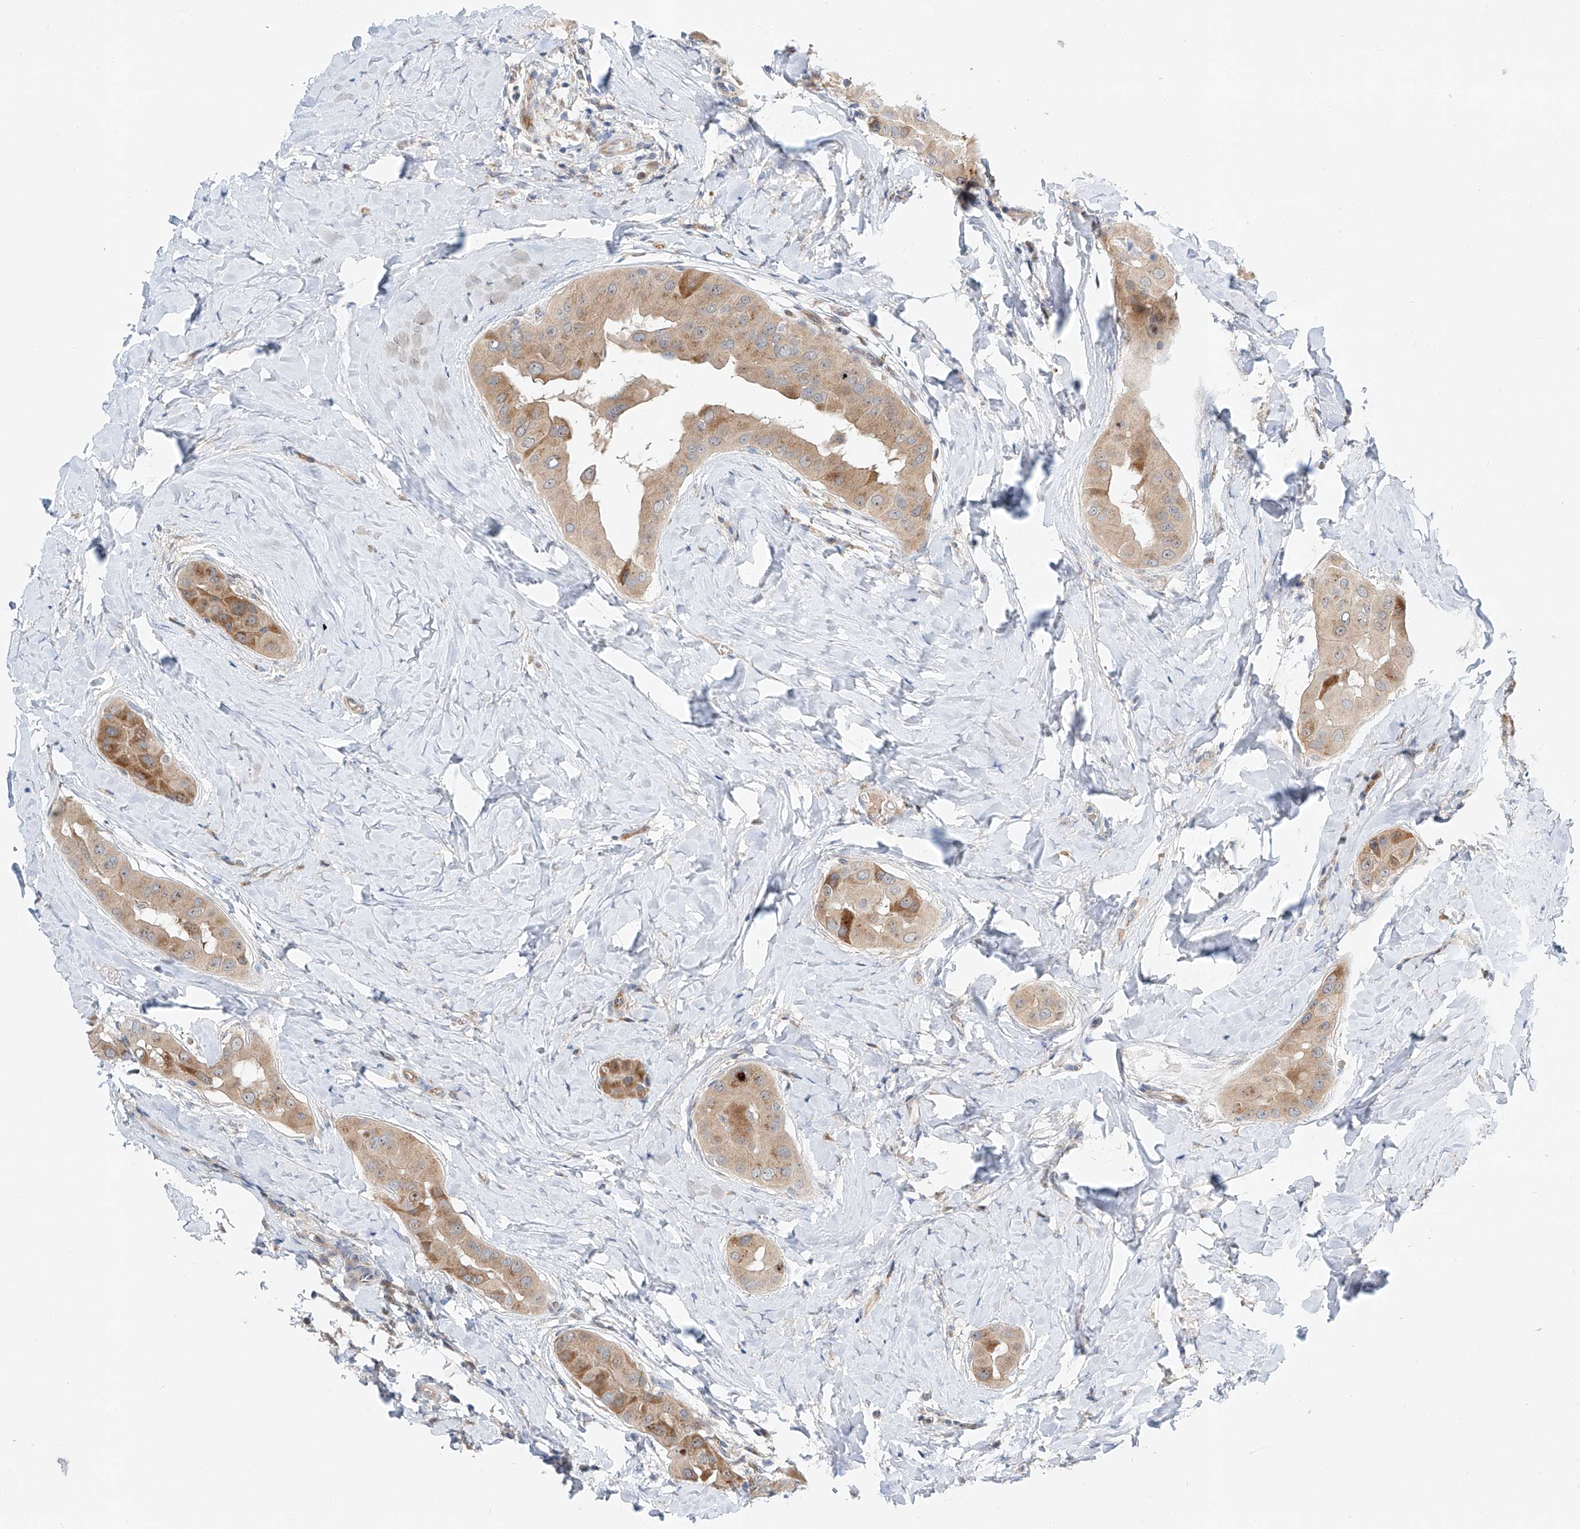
{"staining": {"intensity": "moderate", "quantity": "<25%", "location": "cytoplasmic/membranous"}, "tissue": "thyroid cancer", "cell_type": "Tumor cells", "image_type": "cancer", "snomed": [{"axis": "morphology", "description": "Papillary adenocarcinoma, NOS"}, {"axis": "topography", "description": "Thyroid gland"}], "caption": "A low amount of moderate cytoplasmic/membranous expression is appreciated in approximately <25% of tumor cells in papillary adenocarcinoma (thyroid) tissue. (DAB IHC, brown staining for protein, blue staining for nuclei).", "gene": "CLDND1", "patient": {"sex": "male", "age": 33}}